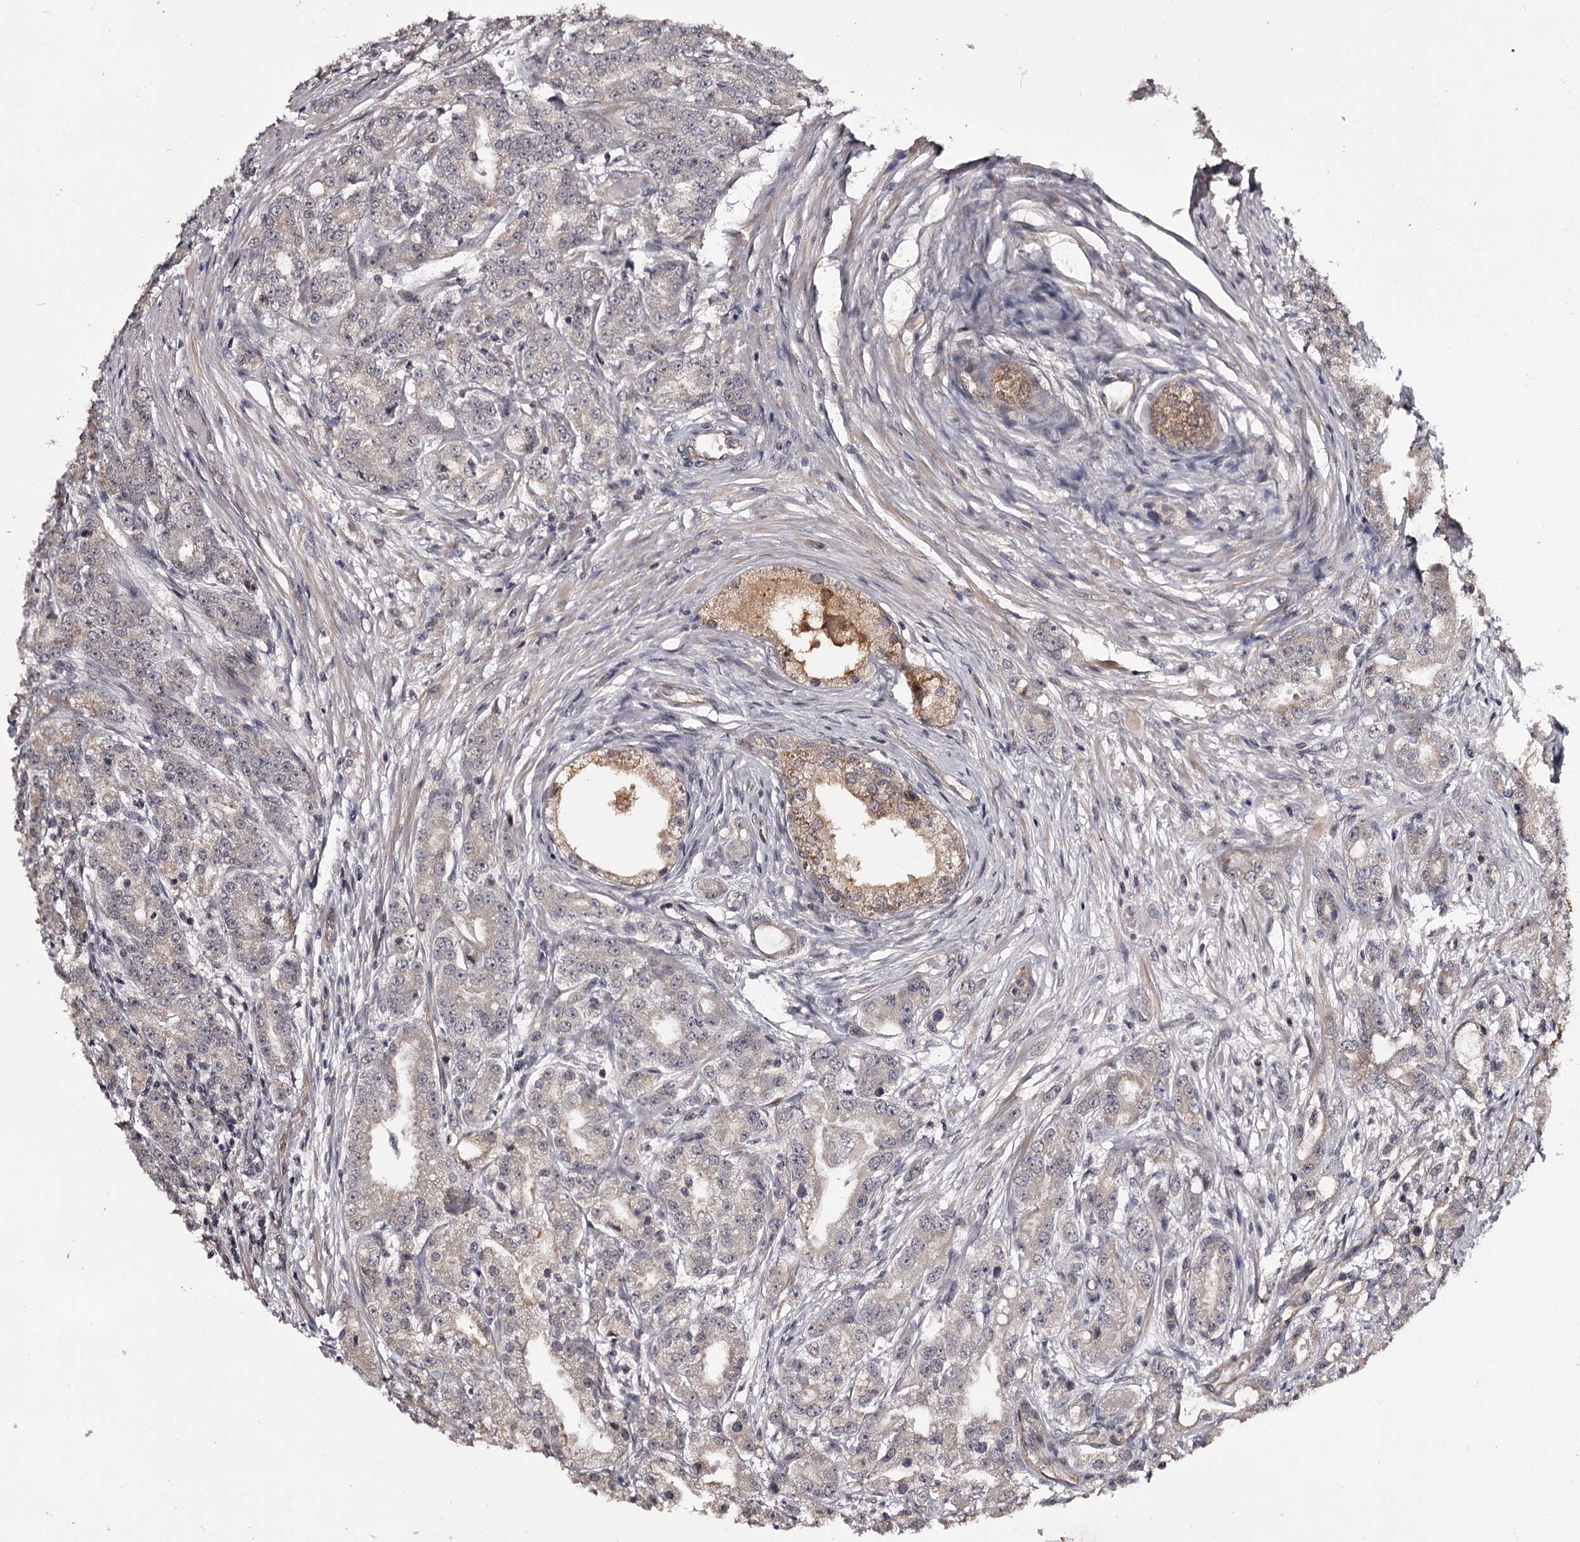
{"staining": {"intensity": "weak", "quantity": "<25%", "location": "cytoplasmic/membranous"}, "tissue": "prostate cancer", "cell_type": "Tumor cells", "image_type": "cancer", "snomed": [{"axis": "morphology", "description": "Adenocarcinoma, High grade"}, {"axis": "topography", "description": "Prostate"}], "caption": "High magnification brightfield microscopy of prostate cancer (high-grade adenocarcinoma) stained with DAB (brown) and counterstained with hematoxylin (blue): tumor cells show no significant positivity.", "gene": "CWF19L2", "patient": {"sex": "male", "age": 69}}